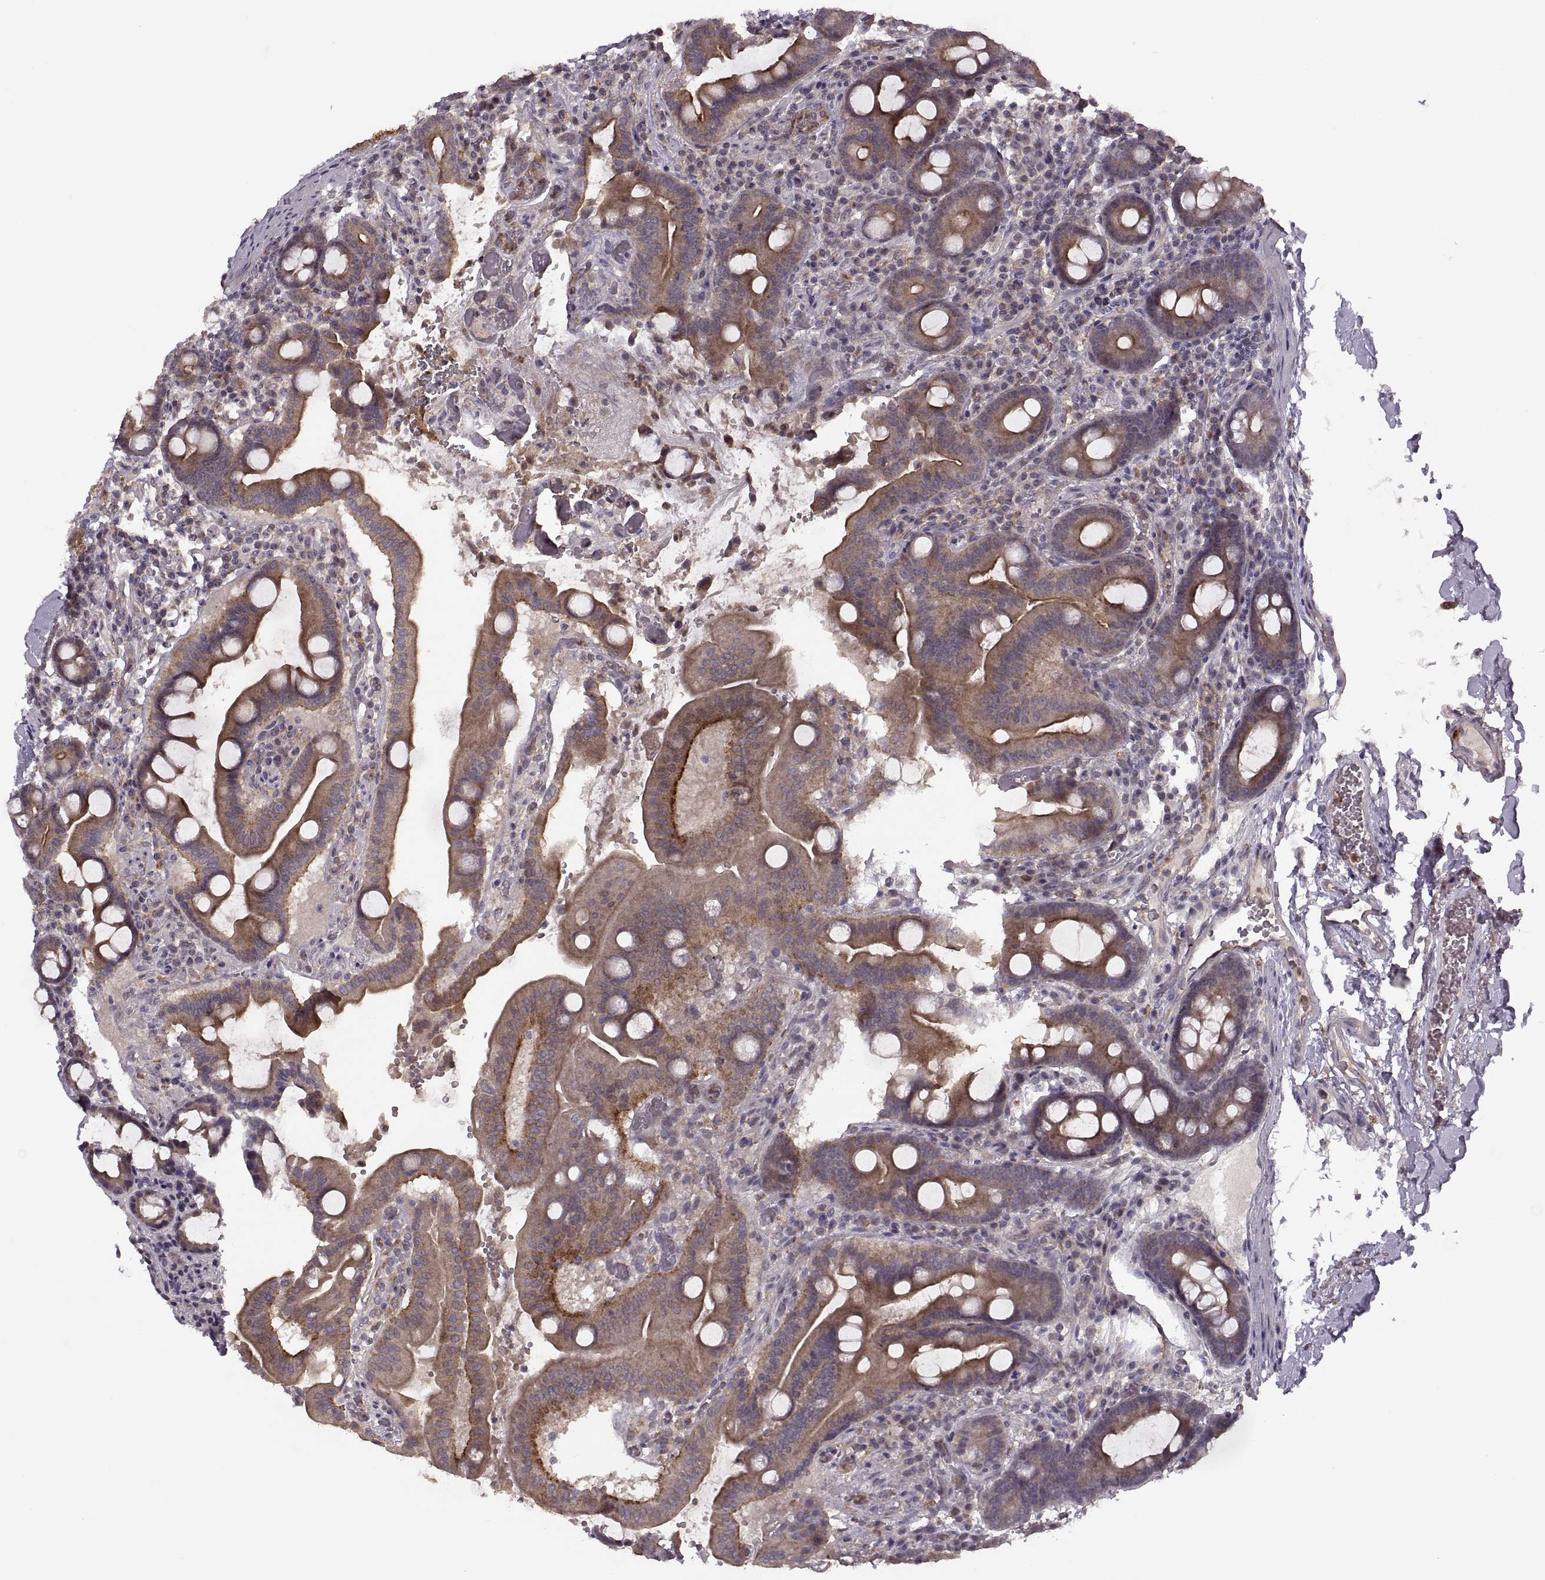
{"staining": {"intensity": "moderate", "quantity": ">75%", "location": "cytoplasmic/membranous"}, "tissue": "duodenum", "cell_type": "Glandular cells", "image_type": "normal", "snomed": [{"axis": "morphology", "description": "Normal tissue, NOS"}, {"axis": "topography", "description": "Duodenum"}], "caption": "Immunohistochemical staining of normal duodenum exhibits >75% levels of moderate cytoplasmic/membranous protein expression in about >75% of glandular cells. Nuclei are stained in blue.", "gene": "PIERCE1", "patient": {"sex": "male", "age": 59}}